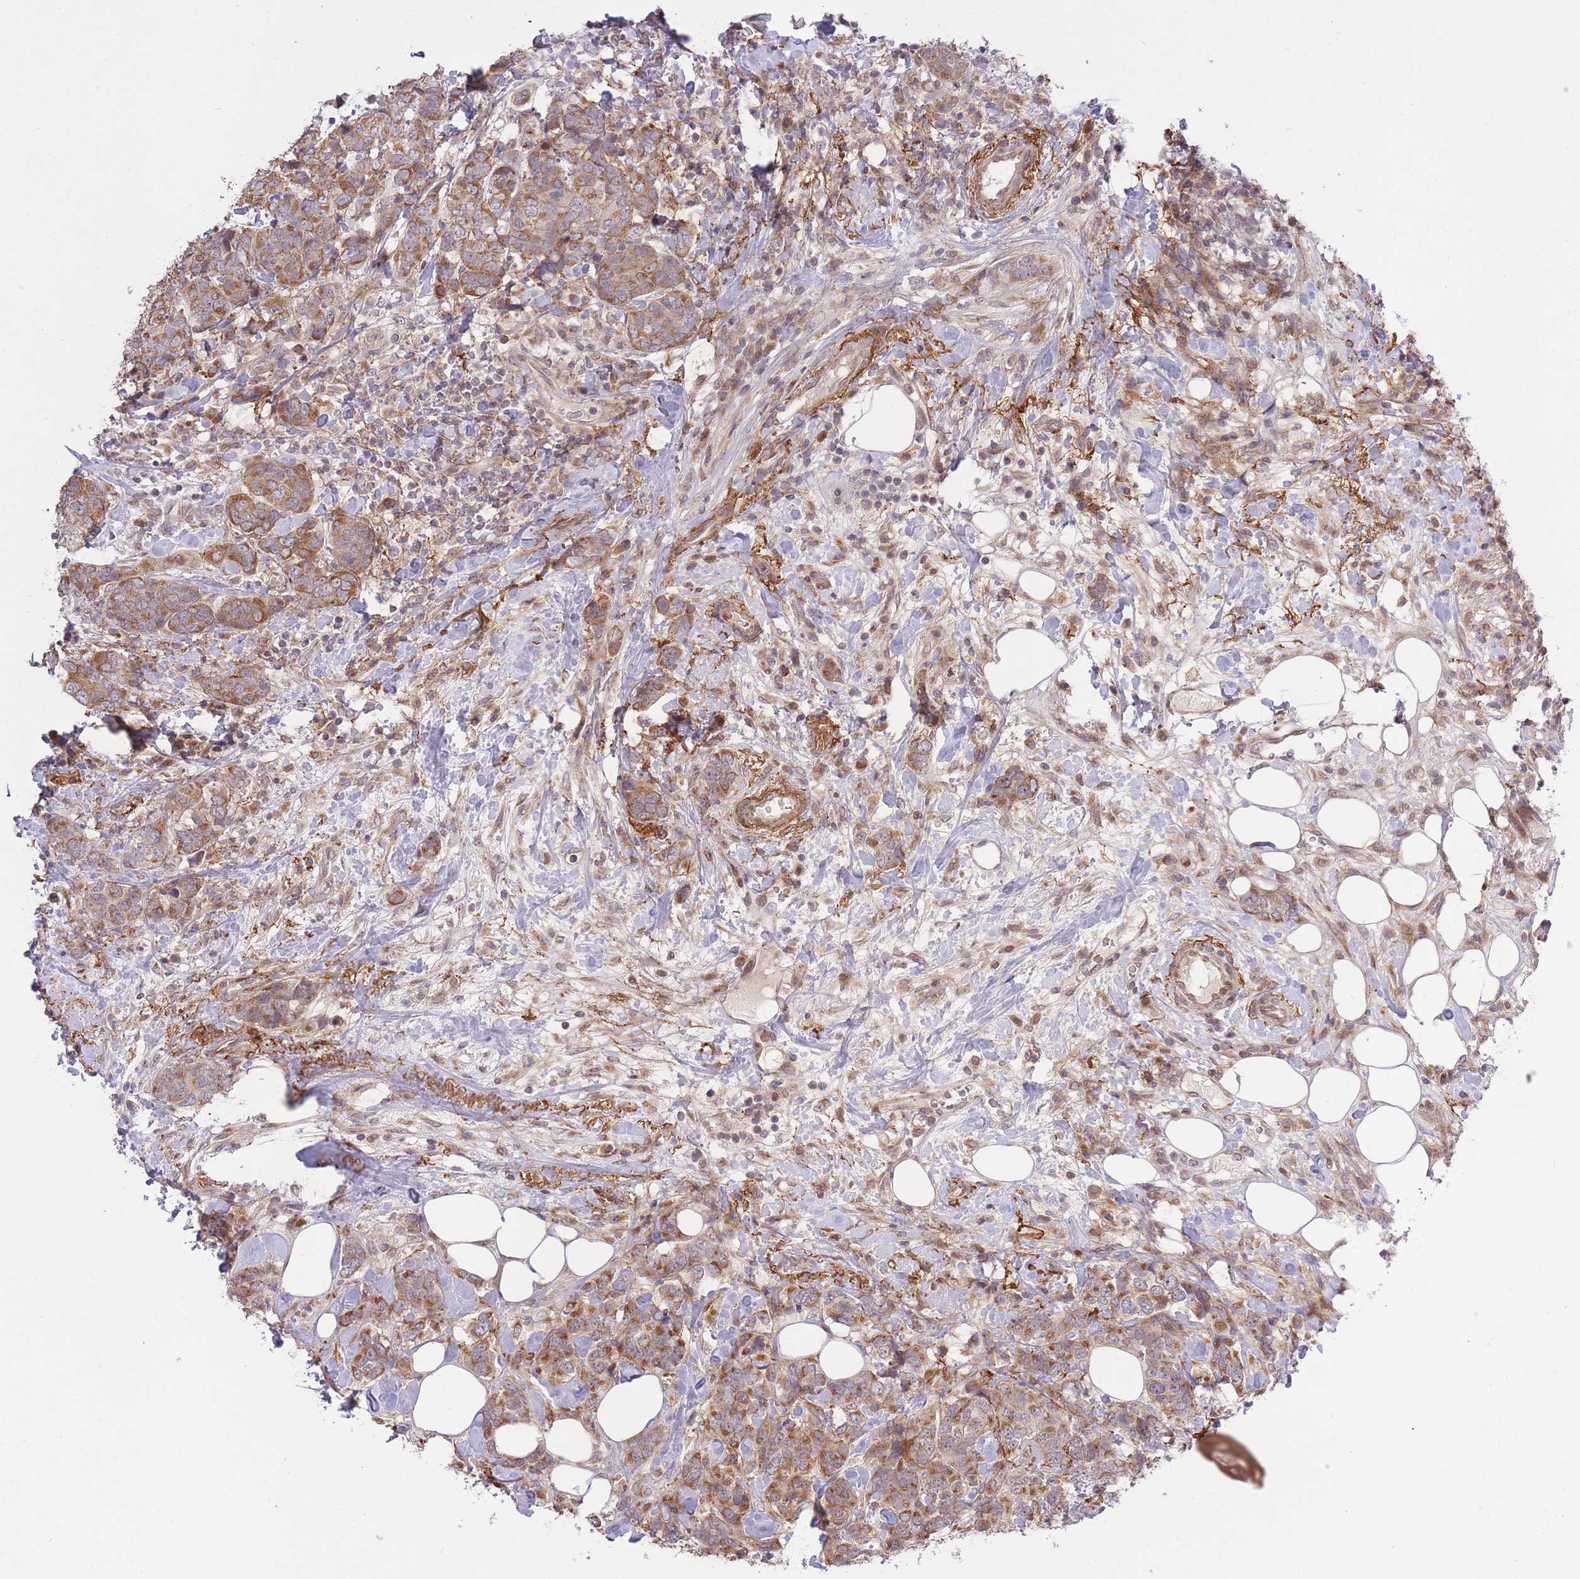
{"staining": {"intensity": "moderate", "quantity": ">75%", "location": "cytoplasmic/membranous"}, "tissue": "breast cancer", "cell_type": "Tumor cells", "image_type": "cancer", "snomed": [{"axis": "morphology", "description": "Lobular carcinoma"}, {"axis": "topography", "description": "Breast"}], "caption": "Immunohistochemistry (DAB (3,3'-diaminobenzidine)) staining of breast cancer (lobular carcinoma) shows moderate cytoplasmic/membranous protein staining in about >75% of tumor cells.", "gene": "ZNF391", "patient": {"sex": "female", "age": 59}}